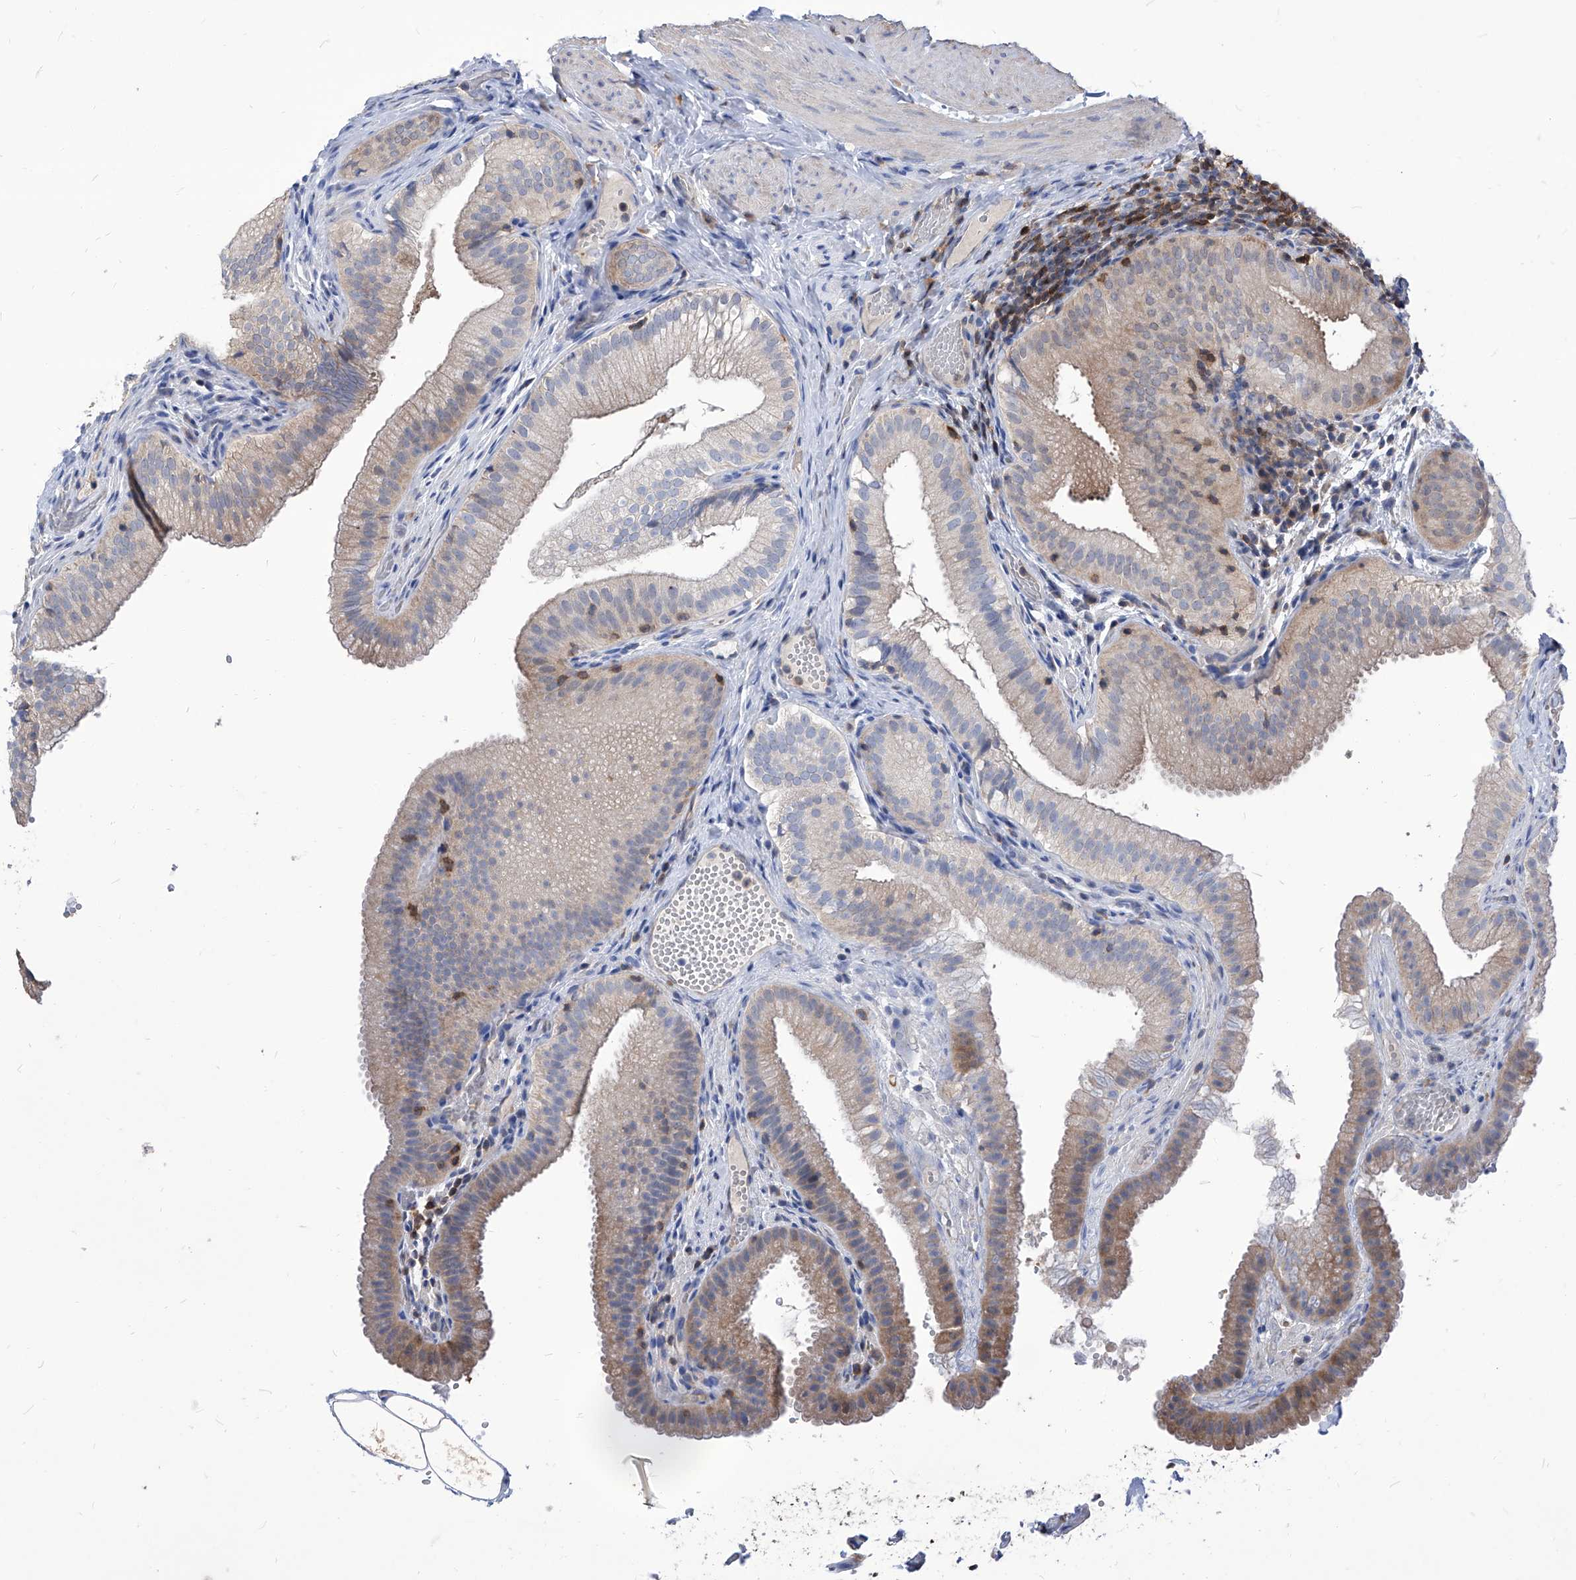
{"staining": {"intensity": "moderate", "quantity": "25%-75%", "location": "cytoplasmic/membranous"}, "tissue": "gallbladder", "cell_type": "Glandular cells", "image_type": "normal", "snomed": [{"axis": "morphology", "description": "Normal tissue, NOS"}, {"axis": "topography", "description": "Gallbladder"}], "caption": "The immunohistochemical stain highlights moderate cytoplasmic/membranous staining in glandular cells of unremarkable gallbladder.", "gene": "ABRACL", "patient": {"sex": "female", "age": 30}}